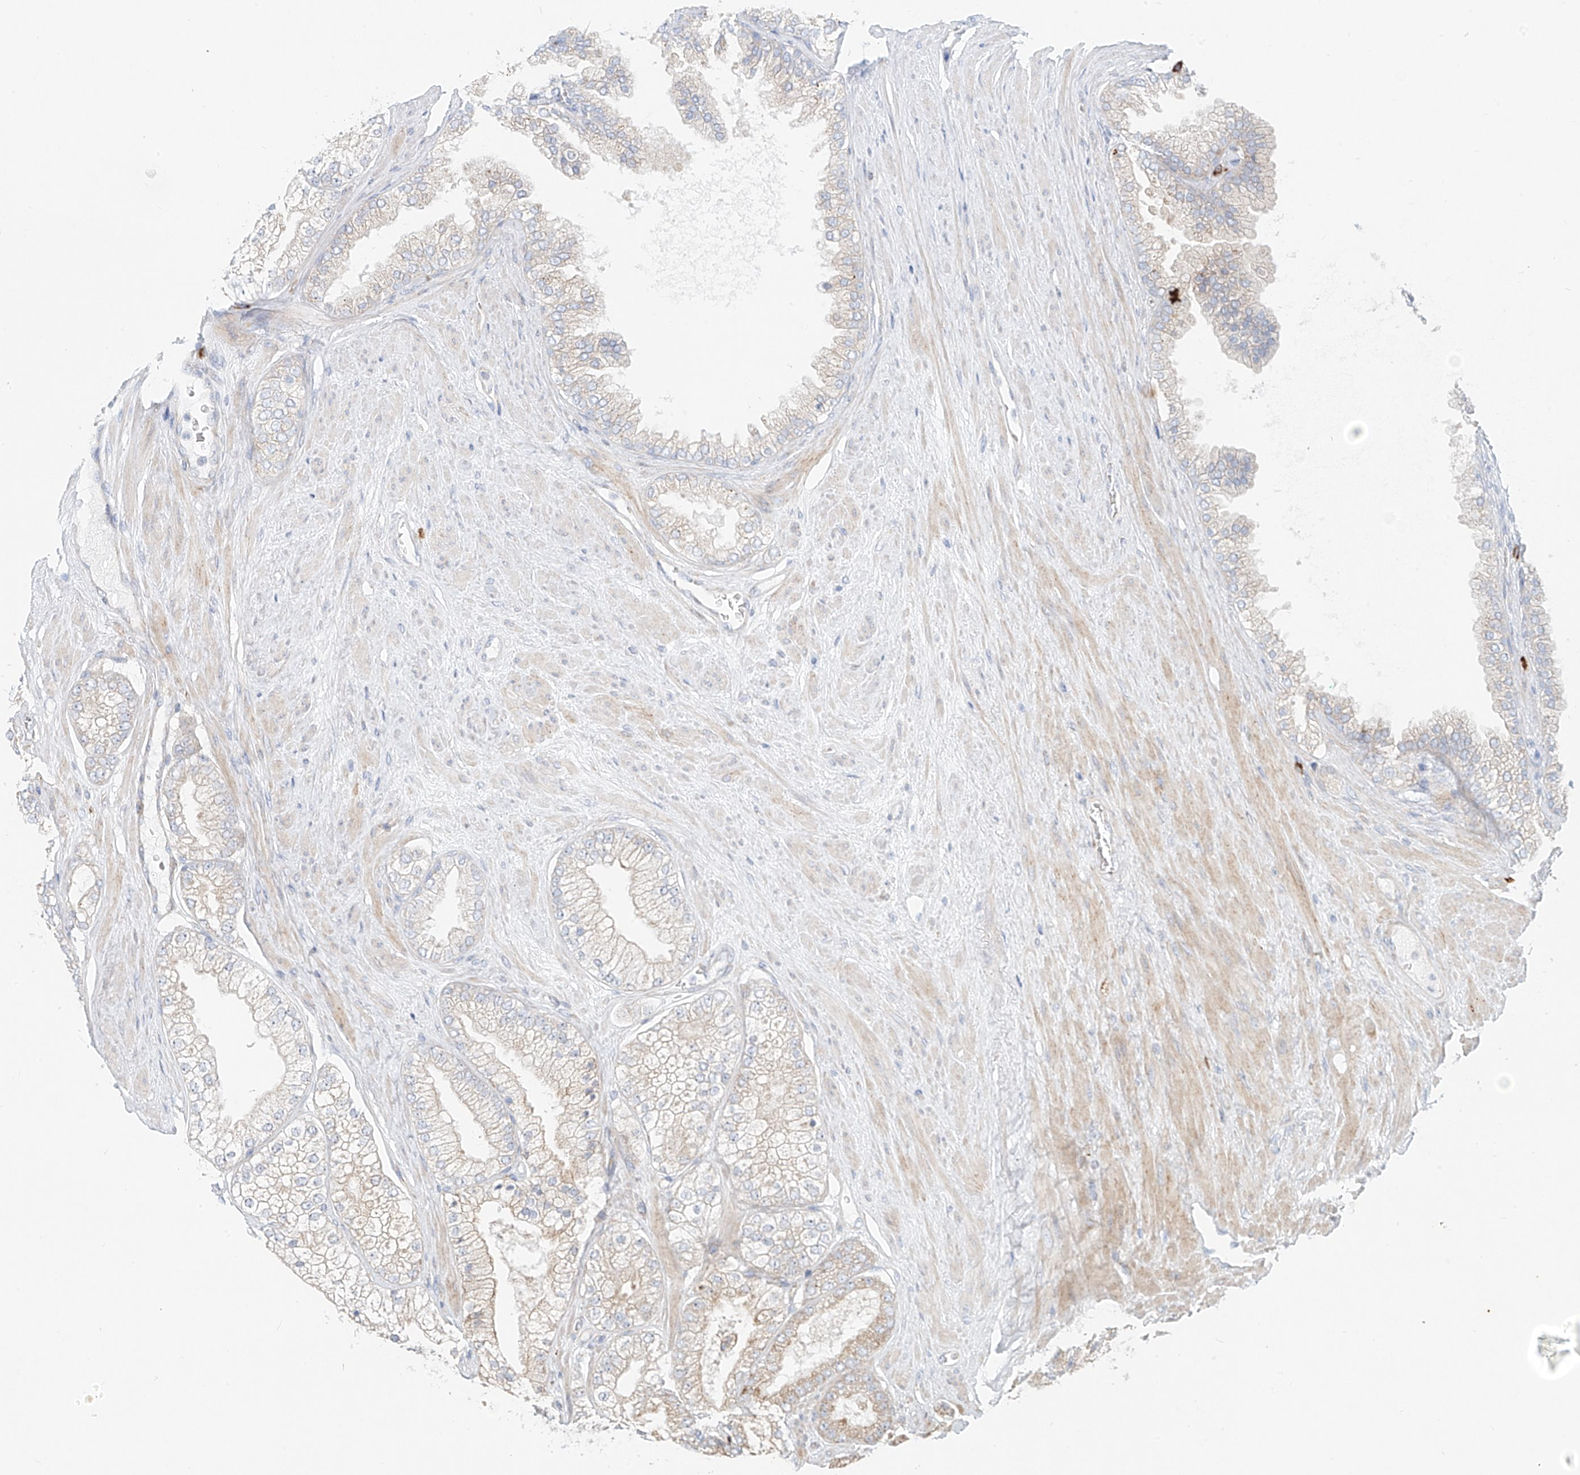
{"staining": {"intensity": "weak", "quantity": "<25%", "location": "cytoplasmic/membranous"}, "tissue": "prostate cancer", "cell_type": "Tumor cells", "image_type": "cancer", "snomed": [{"axis": "morphology", "description": "Adenocarcinoma, High grade"}, {"axis": "topography", "description": "Prostate"}], "caption": "Human adenocarcinoma (high-grade) (prostate) stained for a protein using immunohistochemistry (IHC) demonstrates no staining in tumor cells.", "gene": "EIPR1", "patient": {"sex": "male", "age": 58}}